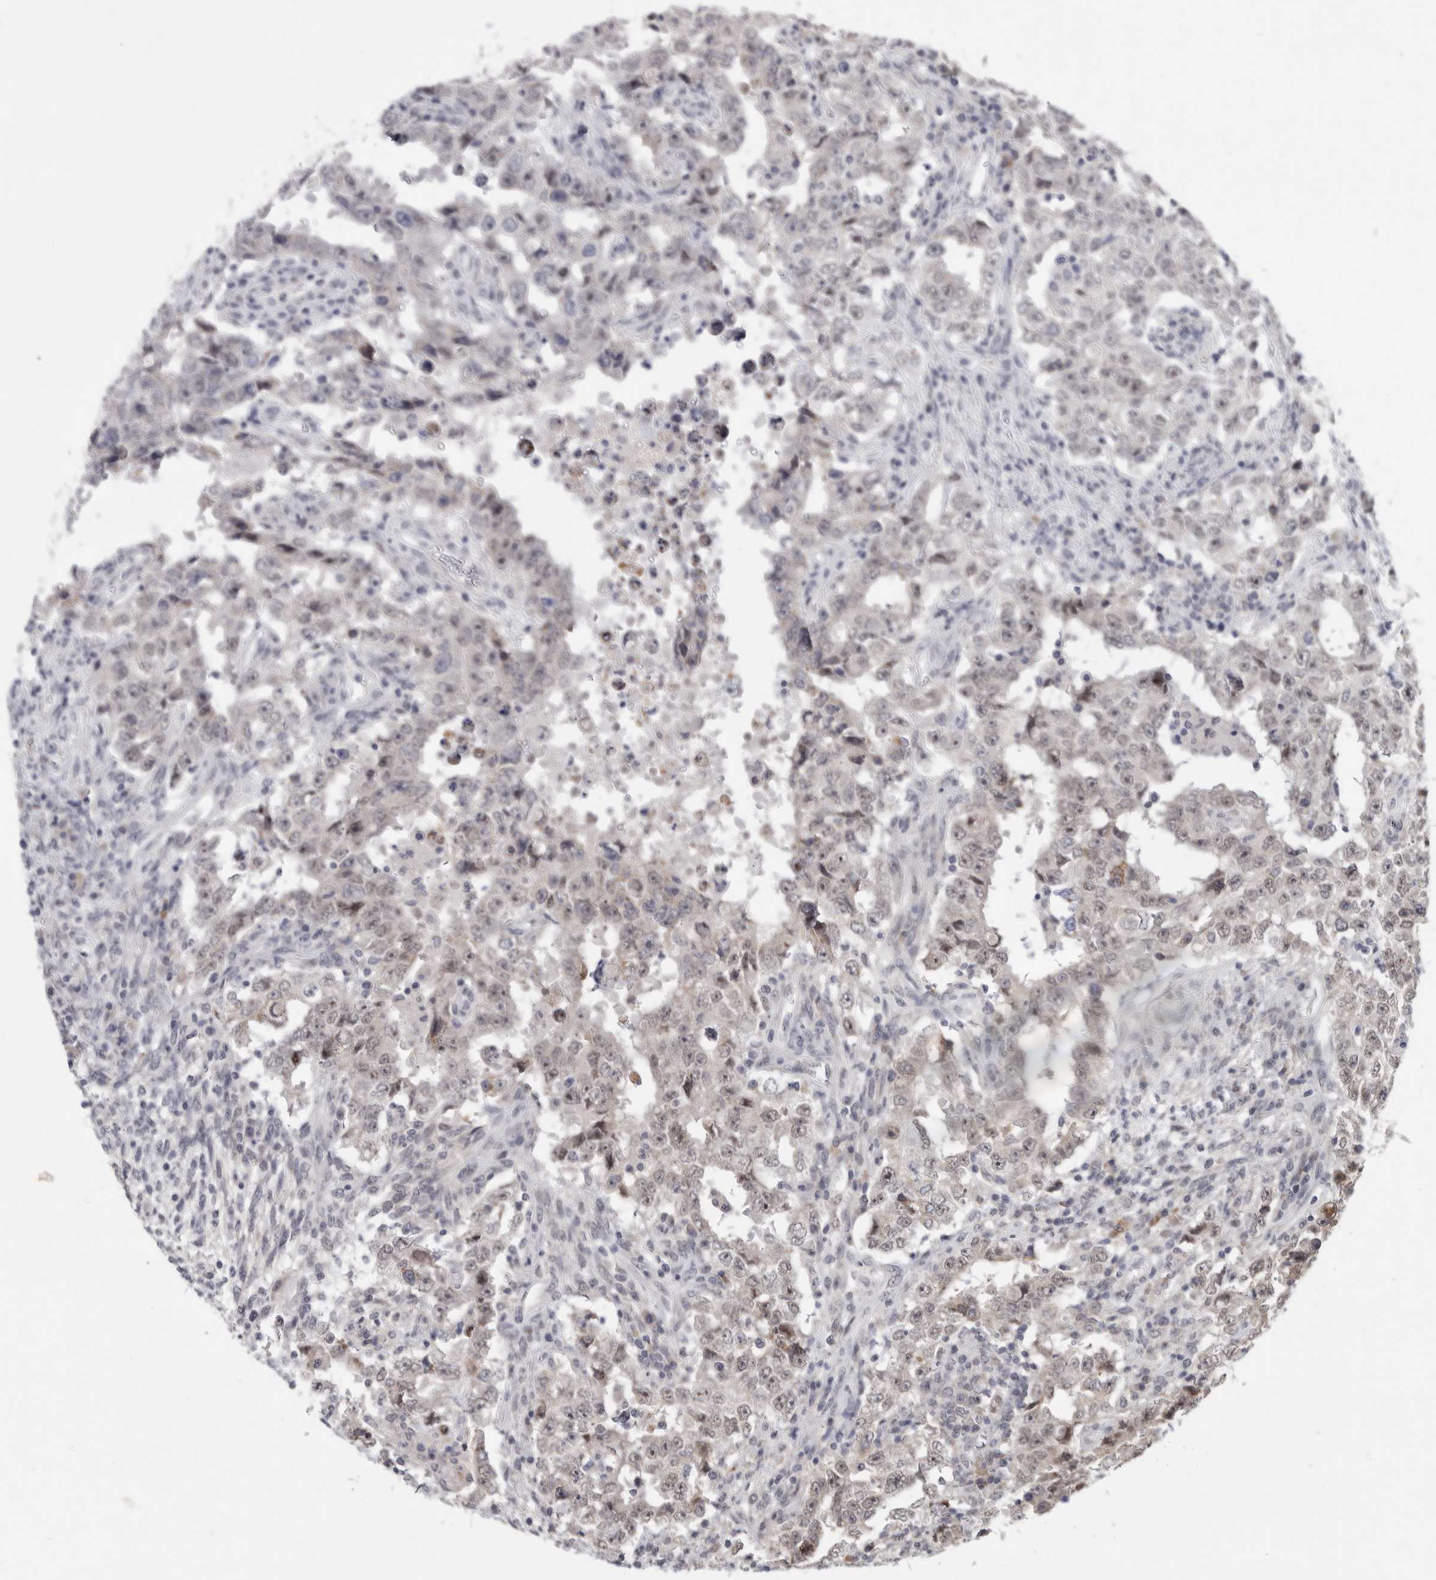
{"staining": {"intensity": "weak", "quantity": "25%-75%", "location": "nuclear"}, "tissue": "testis cancer", "cell_type": "Tumor cells", "image_type": "cancer", "snomed": [{"axis": "morphology", "description": "Carcinoma, Embryonal, NOS"}, {"axis": "topography", "description": "Testis"}], "caption": "A brown stain labels weak nuclear positivity of a protein in testis embryonal carcinoma tumor cells. The protein is shown in brown color, while the nuclei are stained blue.", "gene": "ASPN", "patient": {"sex": "male", "age": 26}}